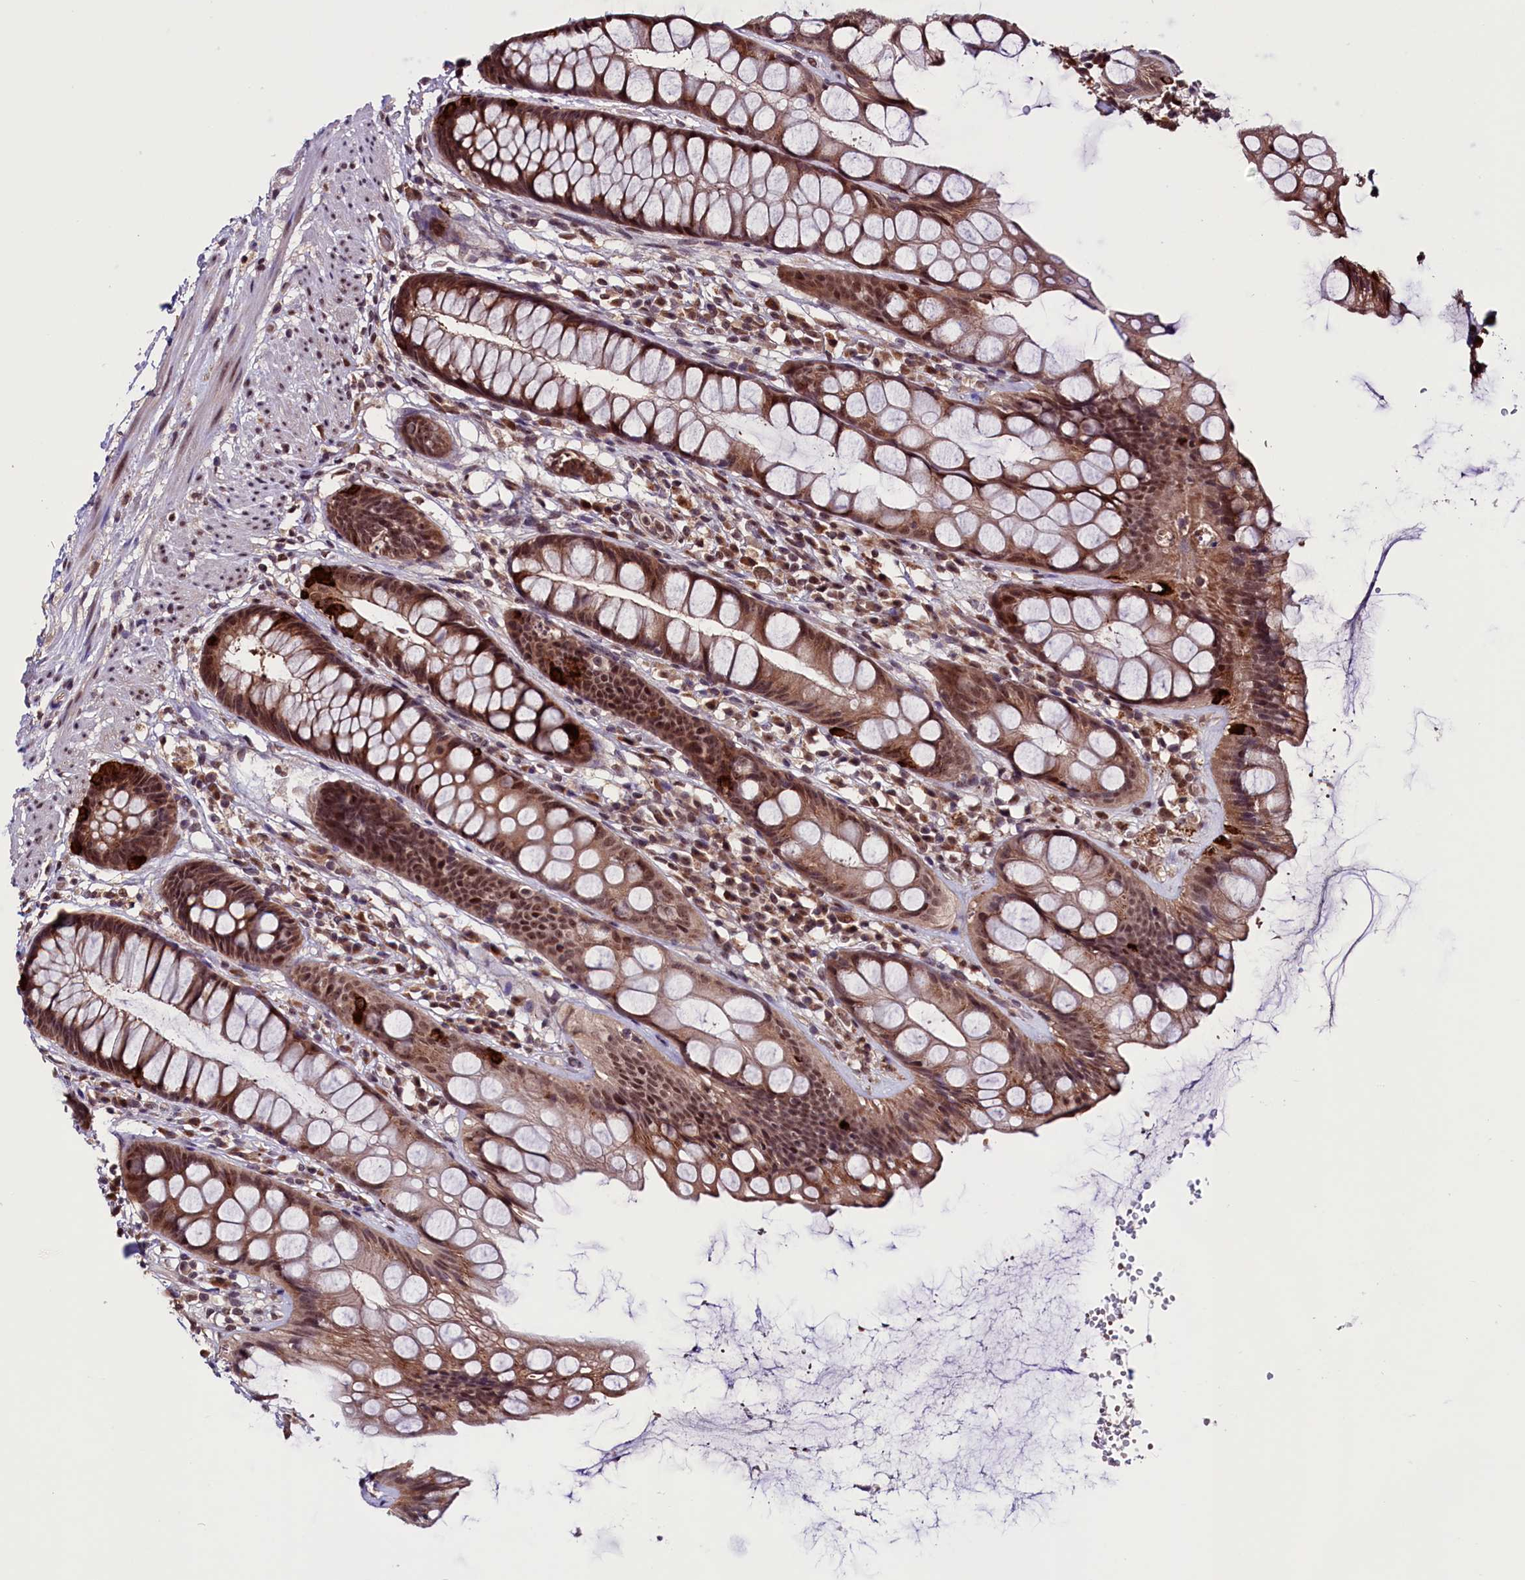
{"staining": {"intensity": "moderate", "quantity": ">75%", "location": "cytoplasmic/membranous,nuclear"}, "tissue": "rectum", "cell_type": "Glandular cells", "image_type": "normal", "snomed": [{"axis": "morphology", "description": "Normal tissue, NOS"}, {"axis": "topography", "description": "Rectum"}], "caption": "Rectum stained with a brown dye exhibits moderate cytoplasmic/membranous,nuclear positive positivity in about >75% of glandular cells.", "gene": "RNMT", "patient": {"sex": "male", "age": 74}}